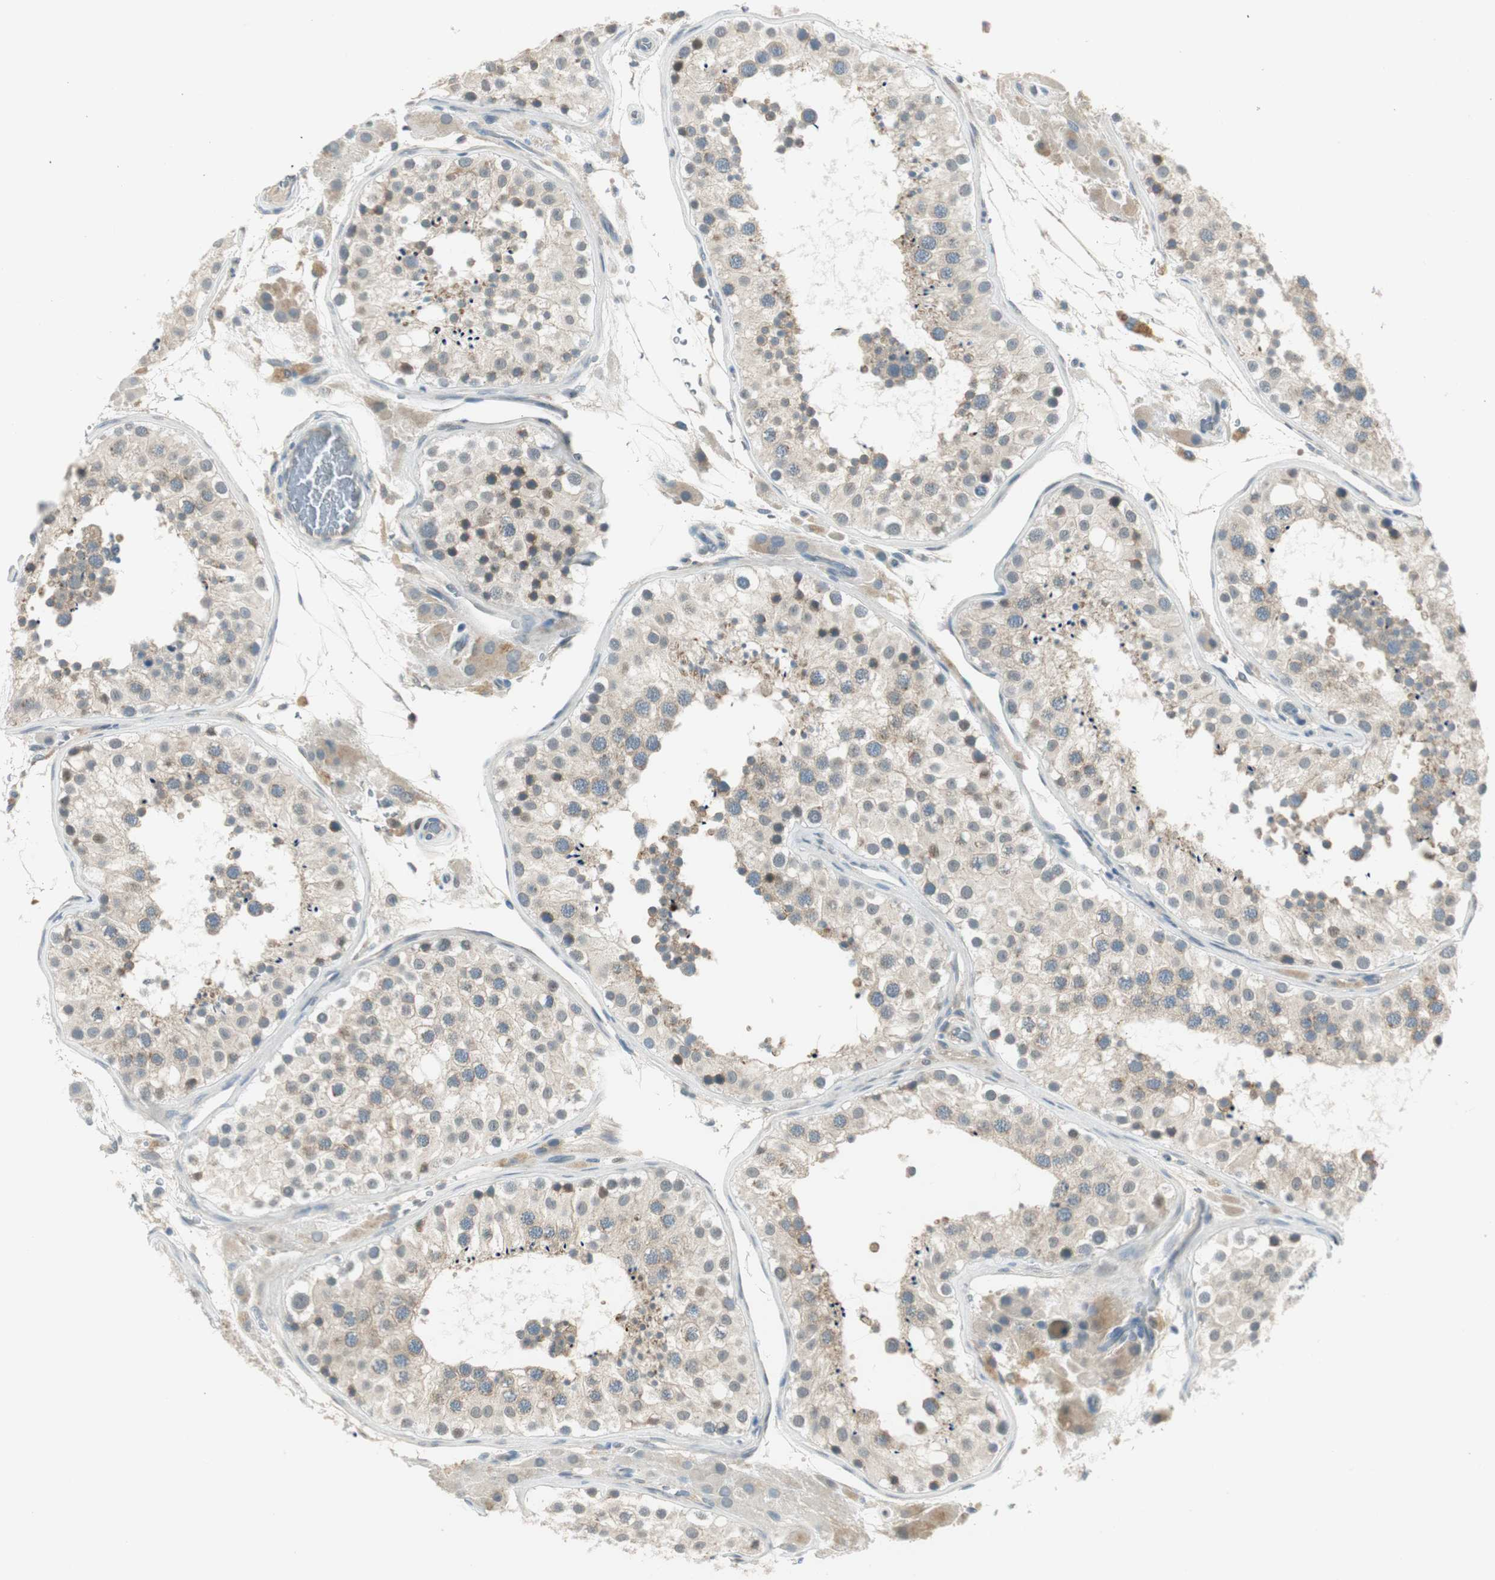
{"staining": {"intensity": "moderate", "quantity": "<25%", "location": "cytoplasmic/membranous,nuclear"}, "tissue": "testis", "cell_type": "Cells in seminiferous ducts", "image_type": "normal", "snomed": [{"axis": "morphology", "description": "Normal tissue, NOS"}, {"axis": "topography", "description": "Testis"}, {"axis": "topography", "description": "Epididymis"}], "caption": "Cells in seminiferous ducts show moderate cytoplasmic/membranous,nuclear positivity in approximately <25% of cells in benign testis.", "gene": "PCDHB15", "patient": {"sex": "male", "age": 26}}